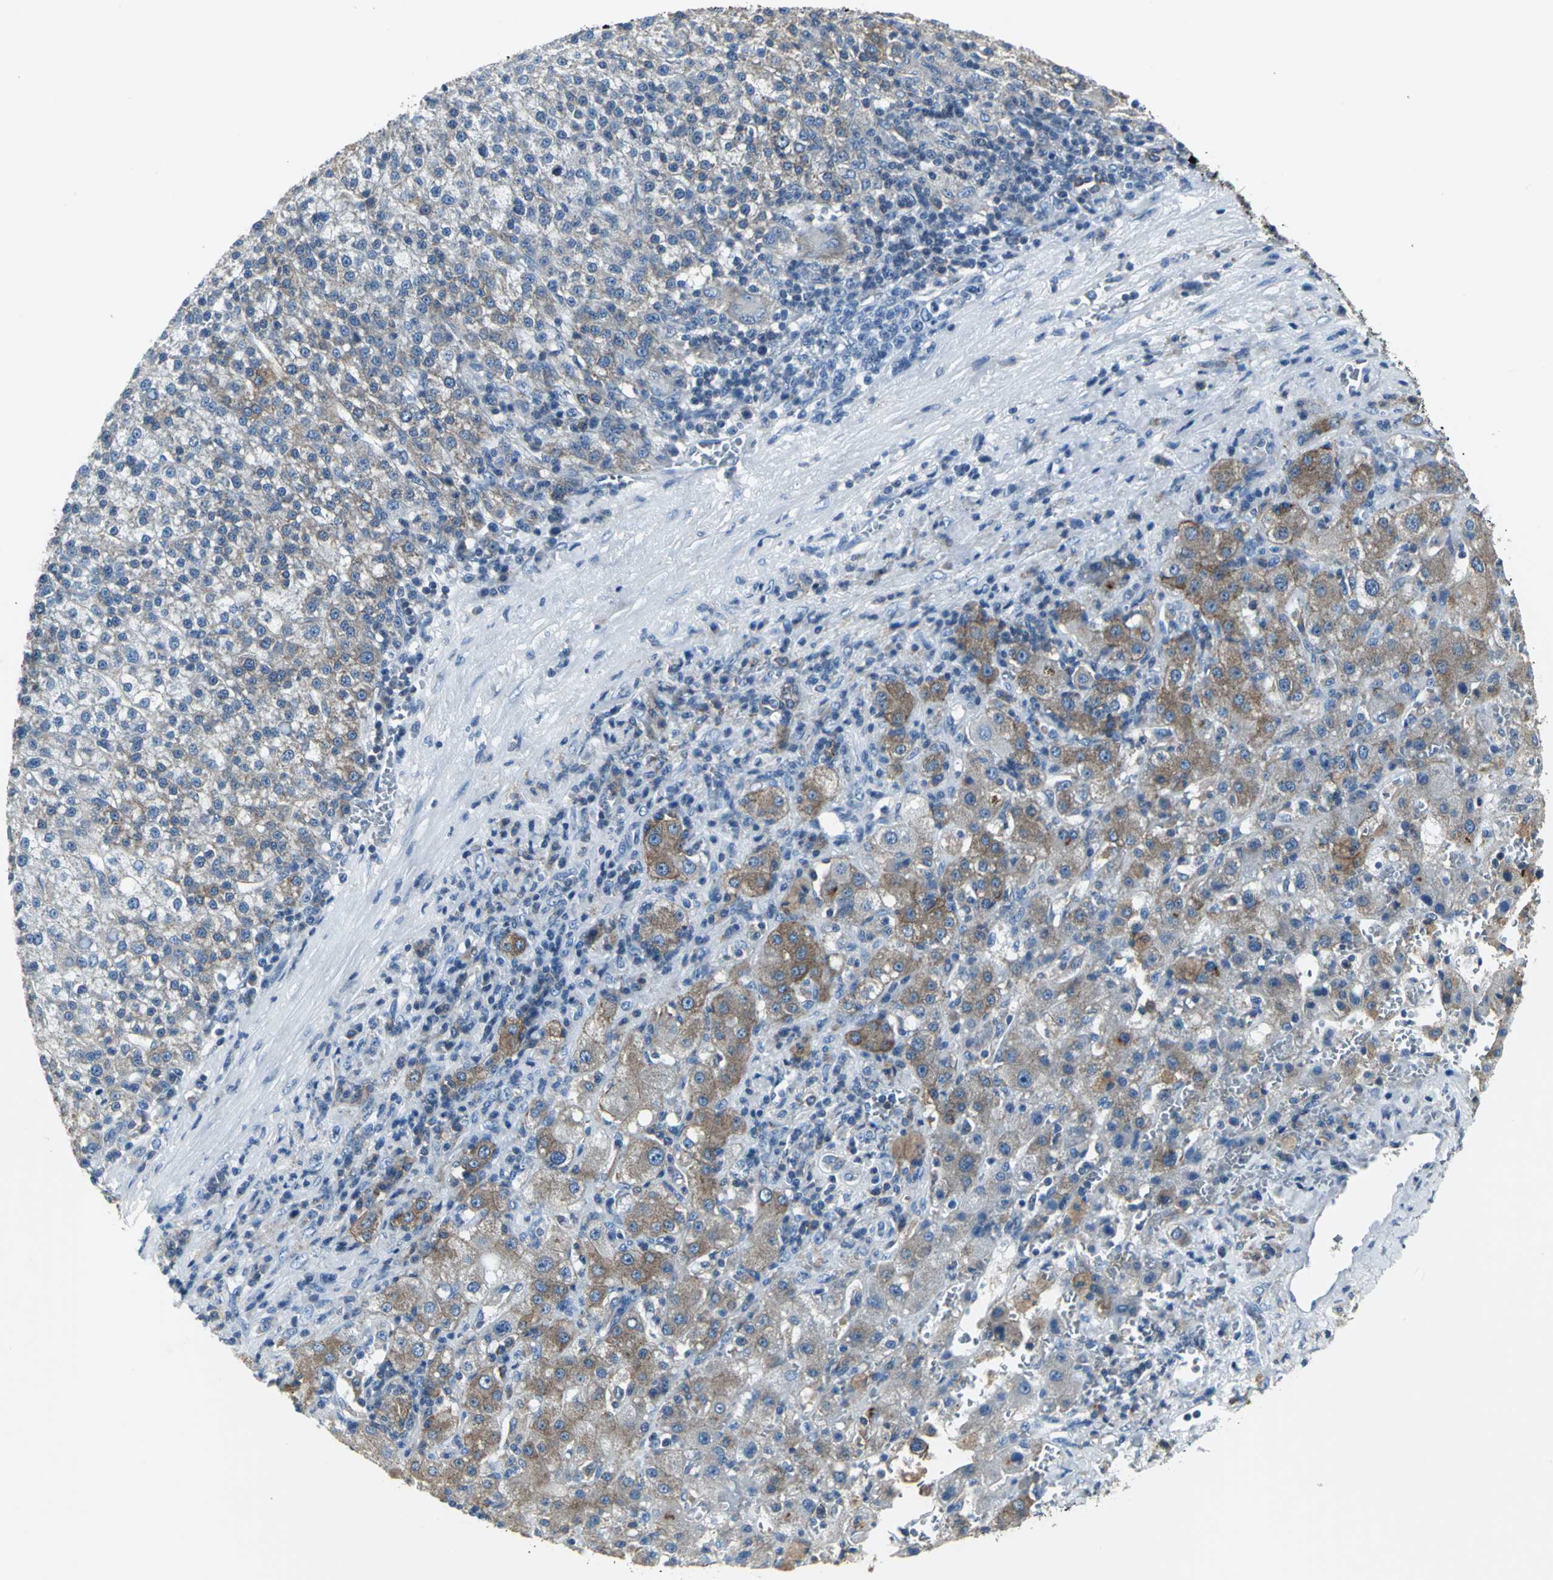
{"staining": {"intensity": "moderate", "quantity": ">75%", "location": "cytoplasmic/membranous"}, "tissue": "liver cancer", "cell_type": "Tumor cells", "image_type": "cancer", "snomed": [{"axis": "morphology", "description": "Carcinoma, Hepatocellular, NOS"}, {"axis": "topography", "description": "Liver"}], "caption": "Liver cancer (hepatocellular carcinoma) tissue displays moderate cytoplasmic/membranous staining in about >75% of tumor cells, visualized by immunohistochemistry.", "gene": "IQGAP2", "patient": {"sex": "female", "age": 58}}